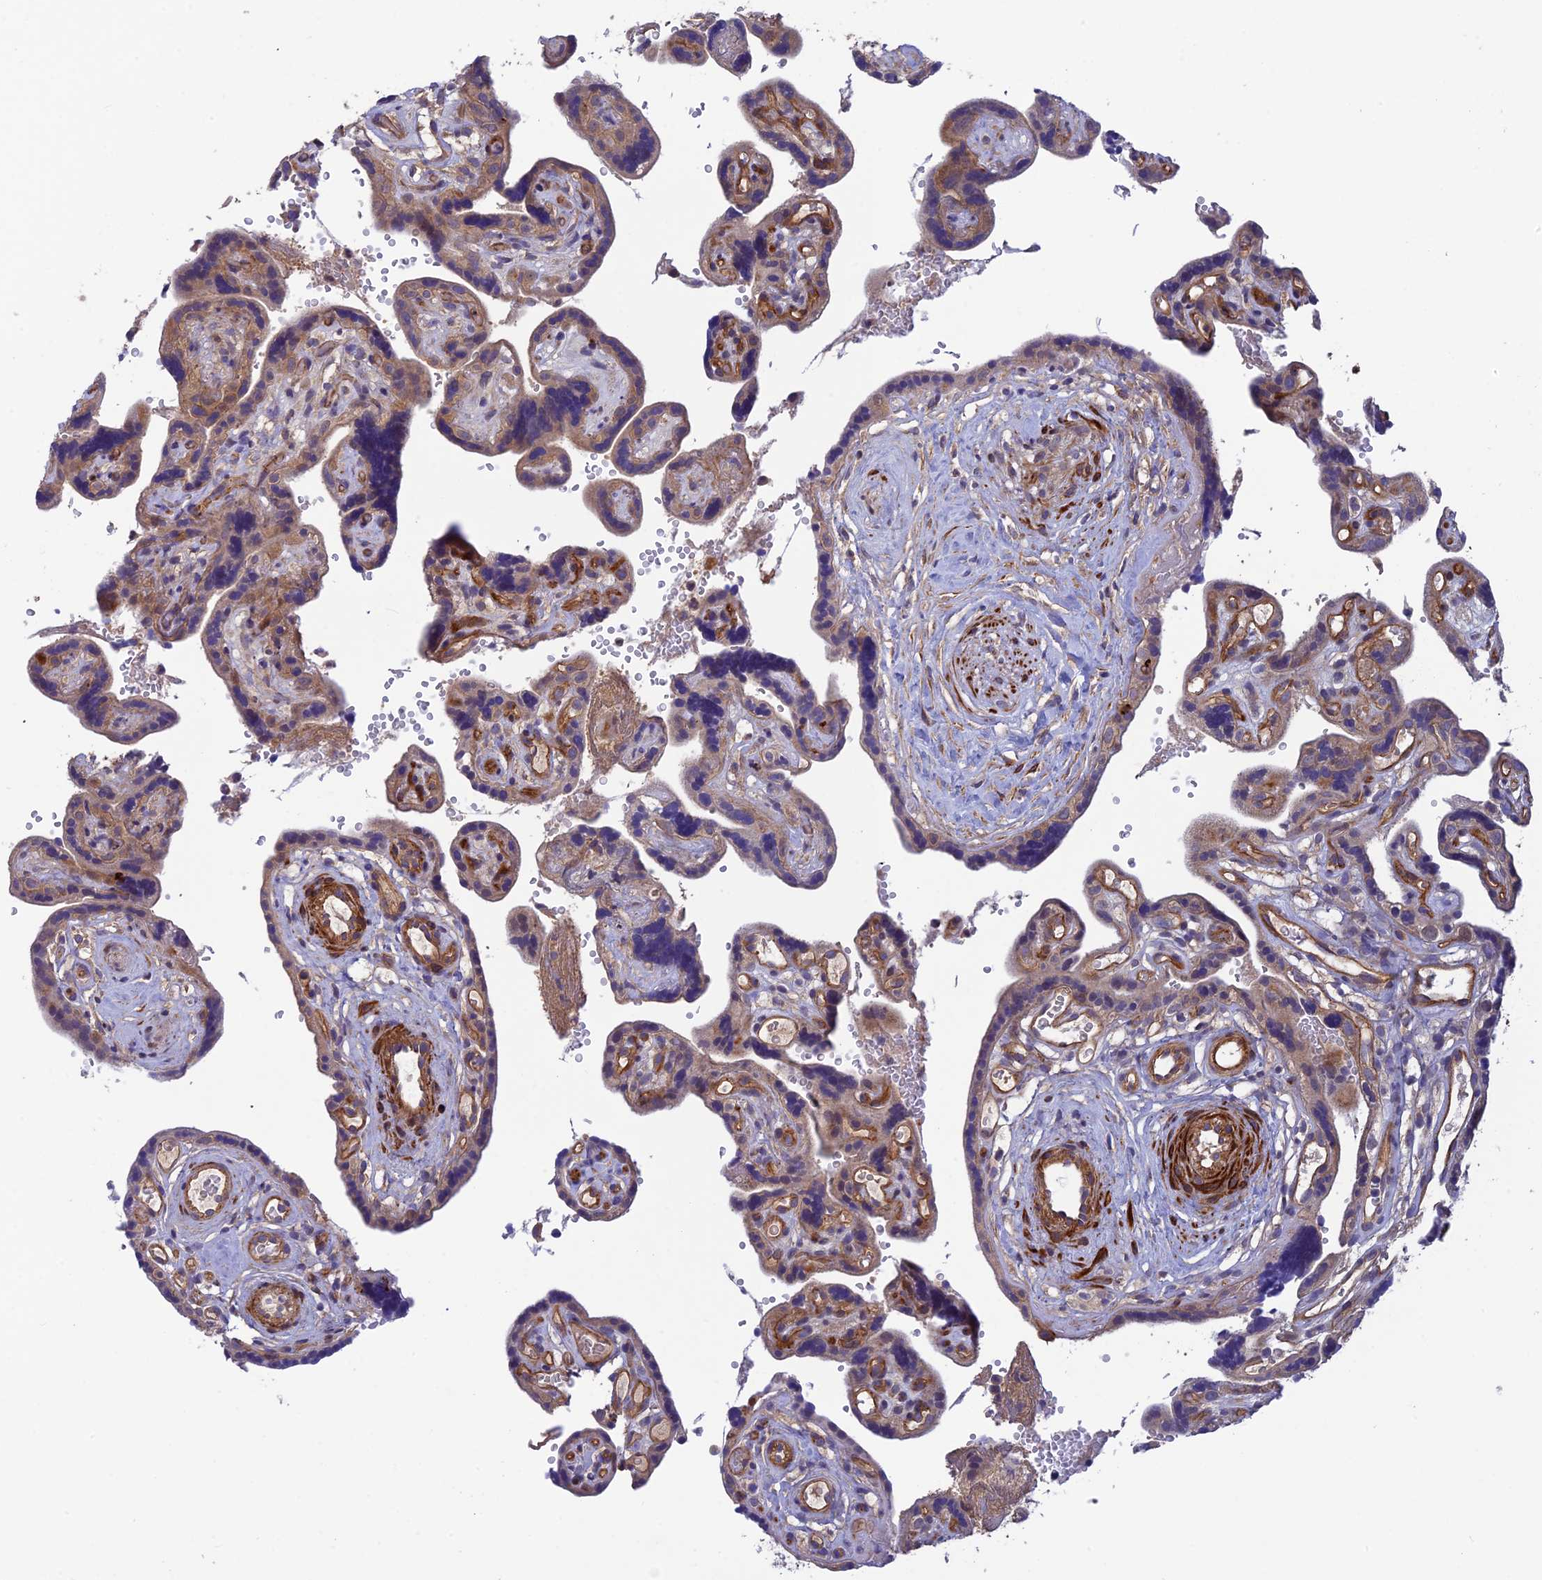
{"staining": {"intensity": "moderate", "quantity": ">75%", "location": "cytoplasmic/membranous"}, "tissue": "placenta", "cell_type": "Decidual cells", "image_type": "normal", "snomed": [{"axis": "morphology", "description": "Normal tissue, NOS"}, {"axis": "topography", "description": "Placenta"}], "caption": "Immunohistochemical staining of unremarkable placenta displays medium levels of moderate cytoplasmic/membranous expression in about >75% of decidual cells. The protein is shown in brown color, while the nuclei are stained blue.", "gene": "ADAMTS15", "patient": {"sex": "female", "age": 30}}